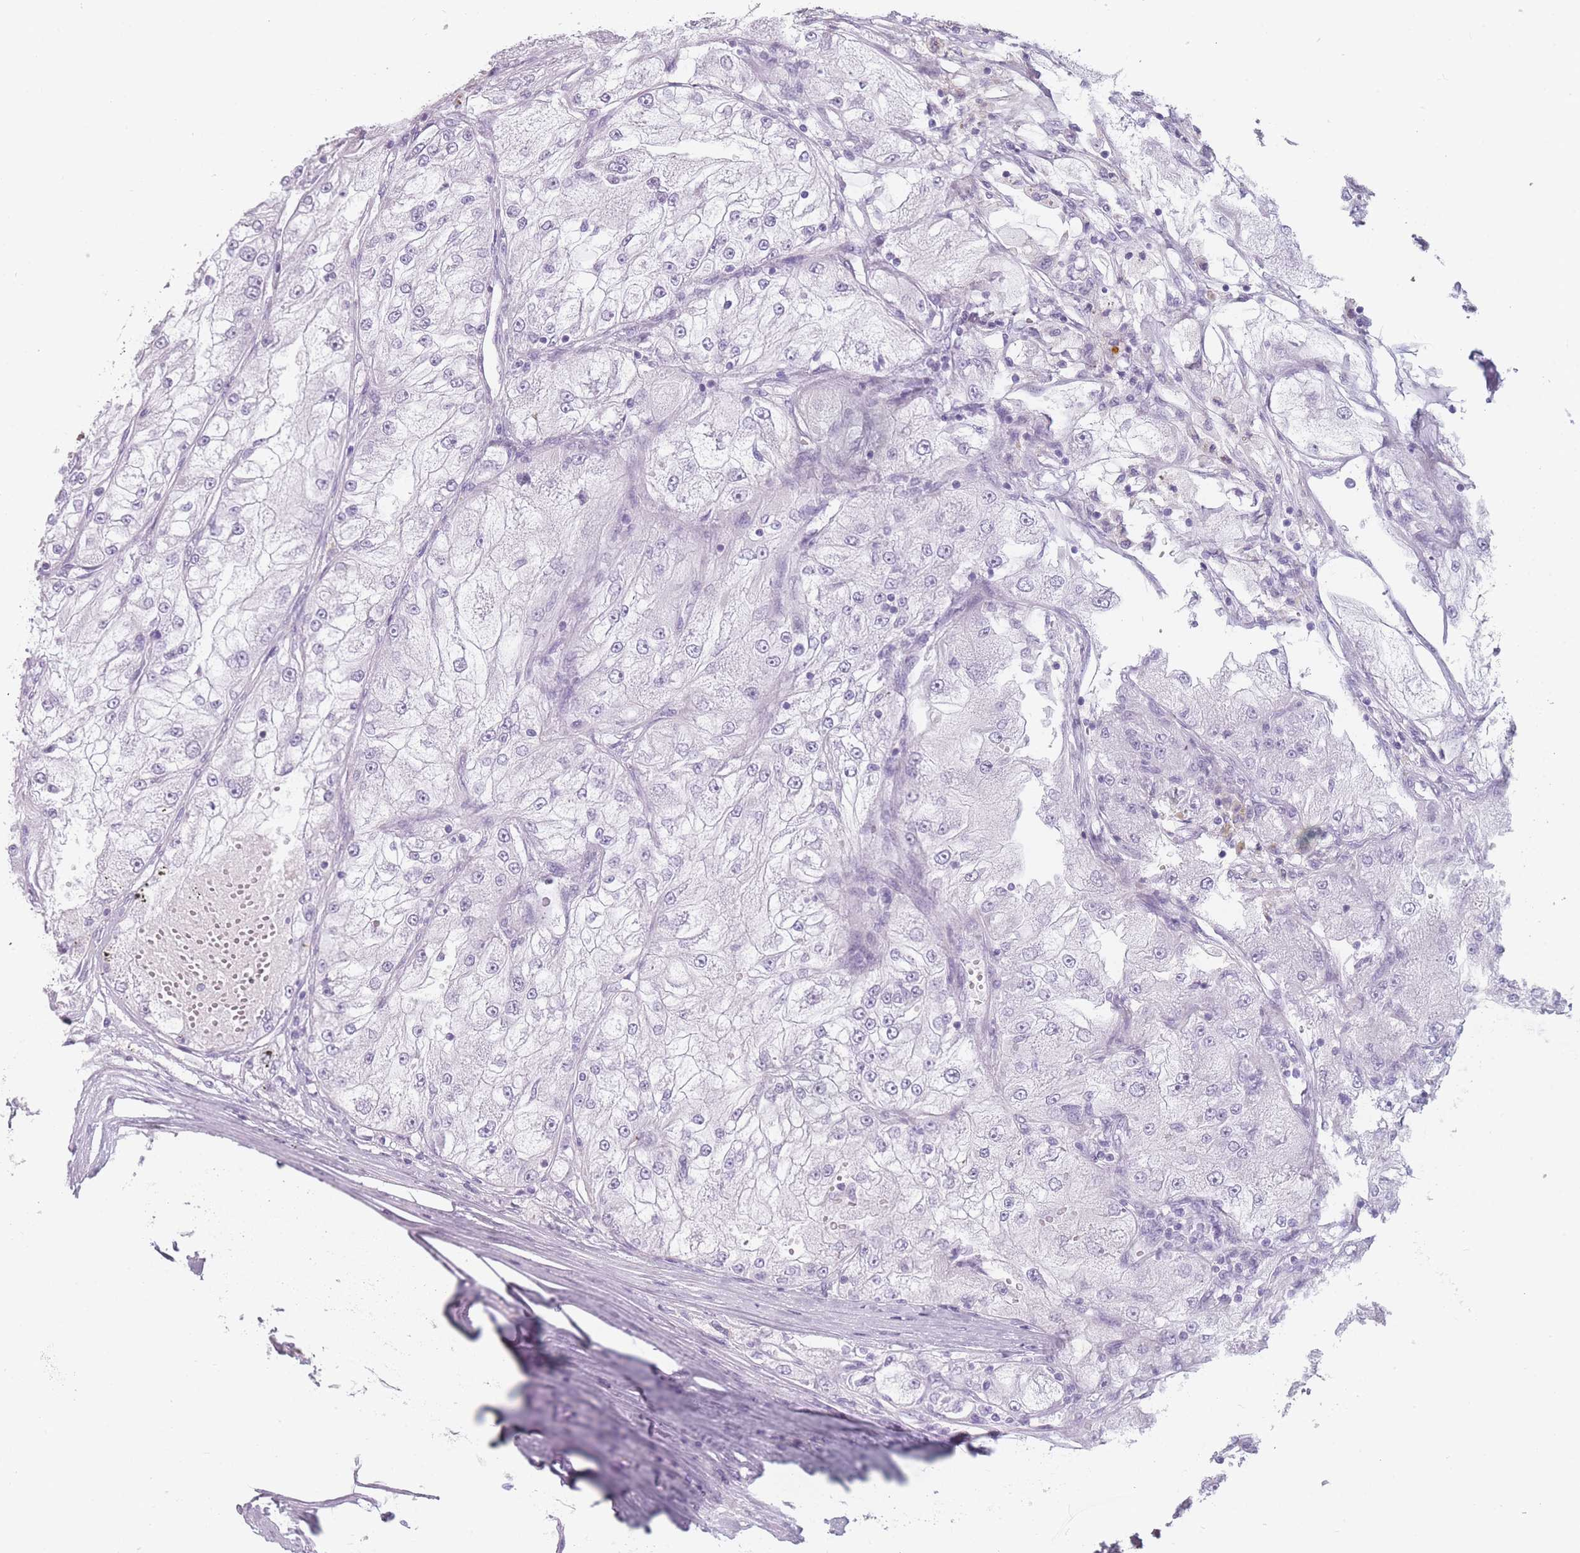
{"staining": {"intensity": "negative", "quantity": "none", "location": "none"}, "tissue": "renal cancer", "cell_type": "Tumor cells", "image_type": "cancer", "snomed": [{"axis": "morphology", "description": "Adenocarcinoma, NOS"}, {"axis": "topography", "description": "Kidney"}], "caption": "DAB immunohistochemical staining of human renal cancer exhibits no significant expression in tumor cells.", "gene": "PPFIA3", "patient": {"sex": "female", "age": 72}}